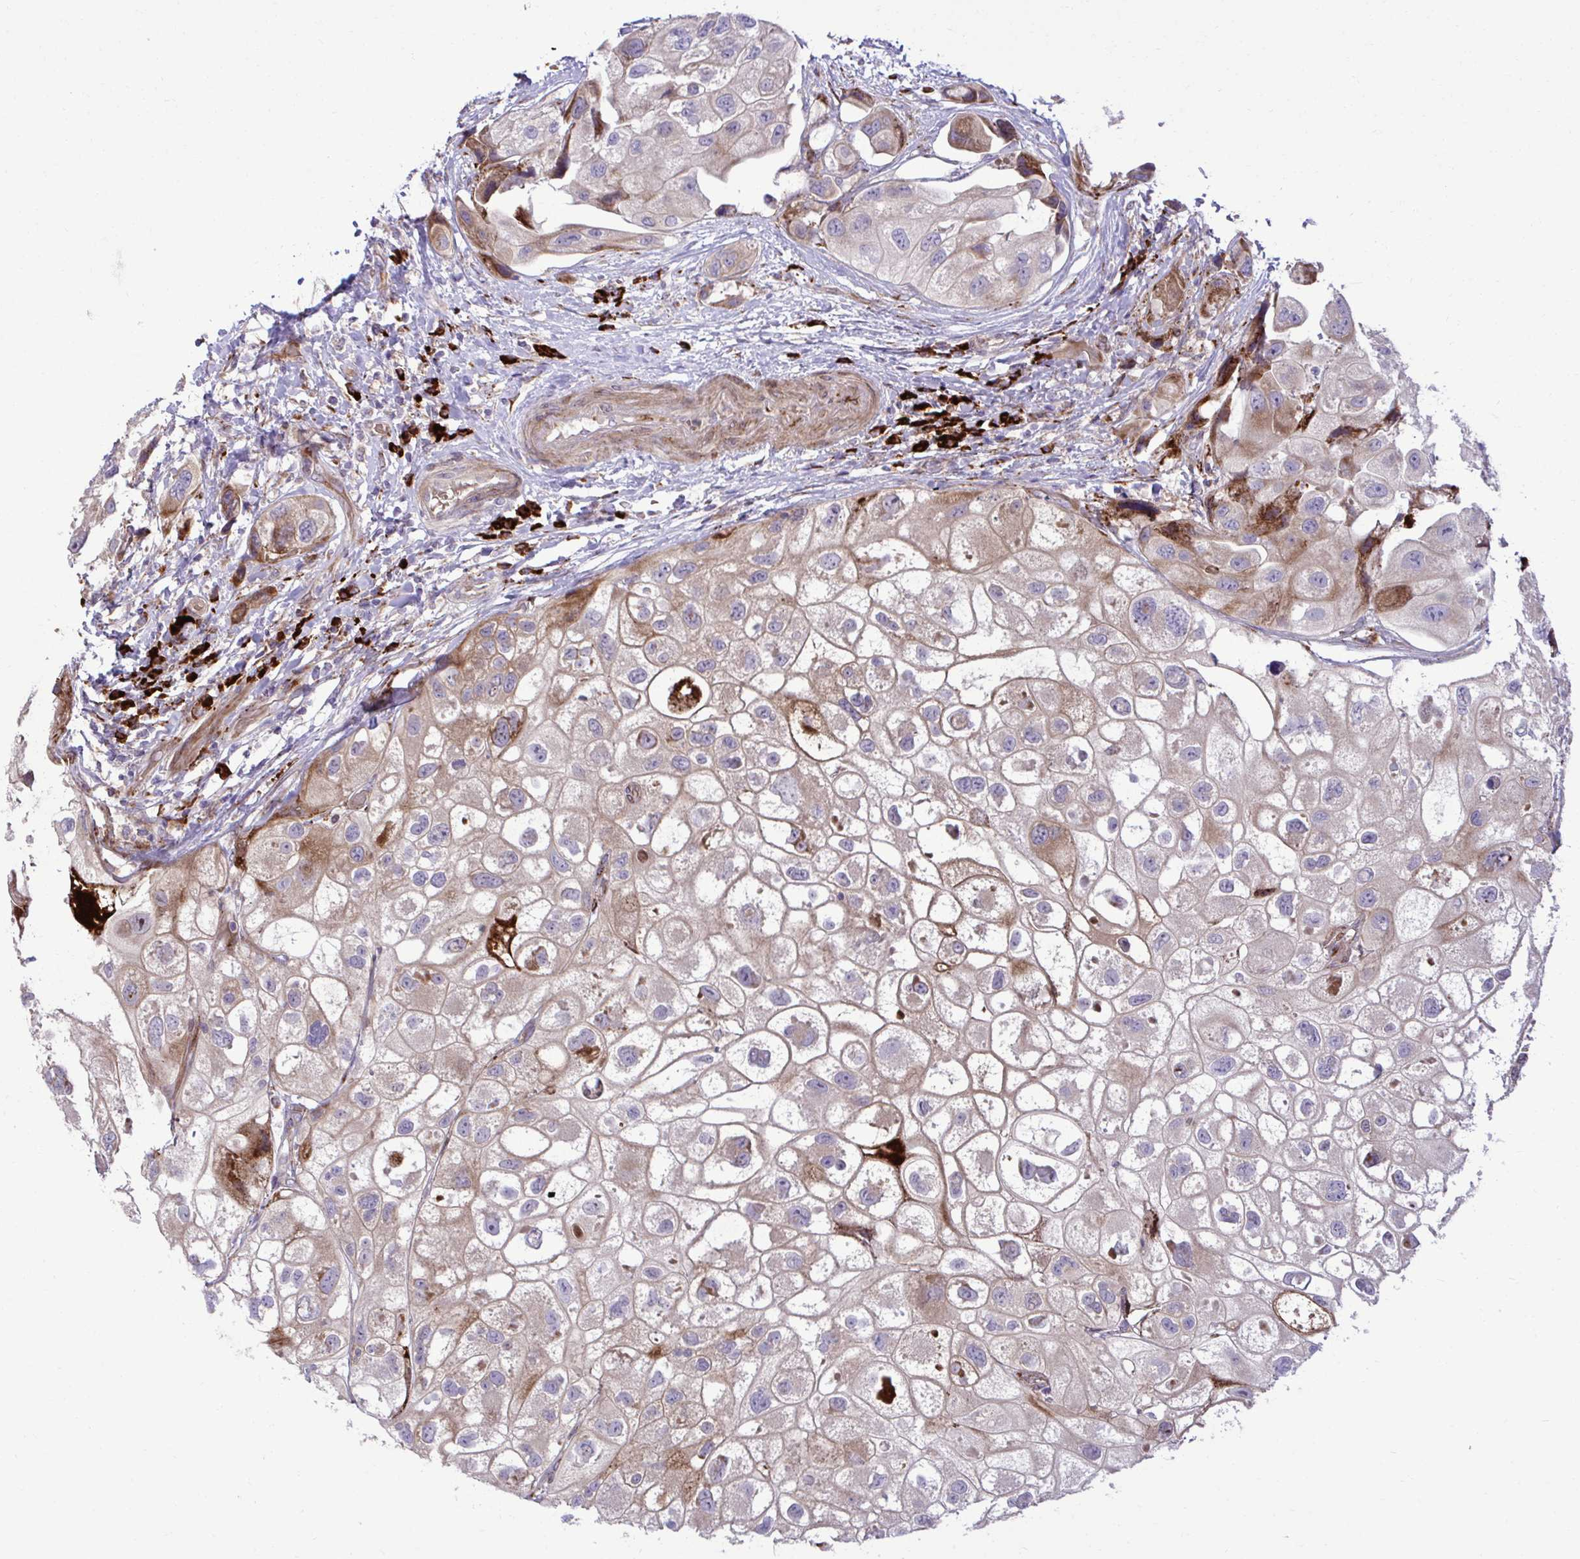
{"staining": {"intensity": "moderate", "quantity": "25%-75%", "location": "cytoplasmic/membranous"}, "tissue": "urothelial cancer", "cell_type": "Tumor cells", "image_type": "cancer", "snomed": [{"axis": "morphology", "description": "Urothelial carcinoma, High grade"}, {"axis": "topography", "description": "Urinary bladder"}], "caption": "An image of human high-grade urothelial carcinoma stained for a protein shows moderate cytoplasmic/membranous brown staining in tumor cells.", "gene": "LIMS1", "patient": {"sex": "female", "age": 64}}